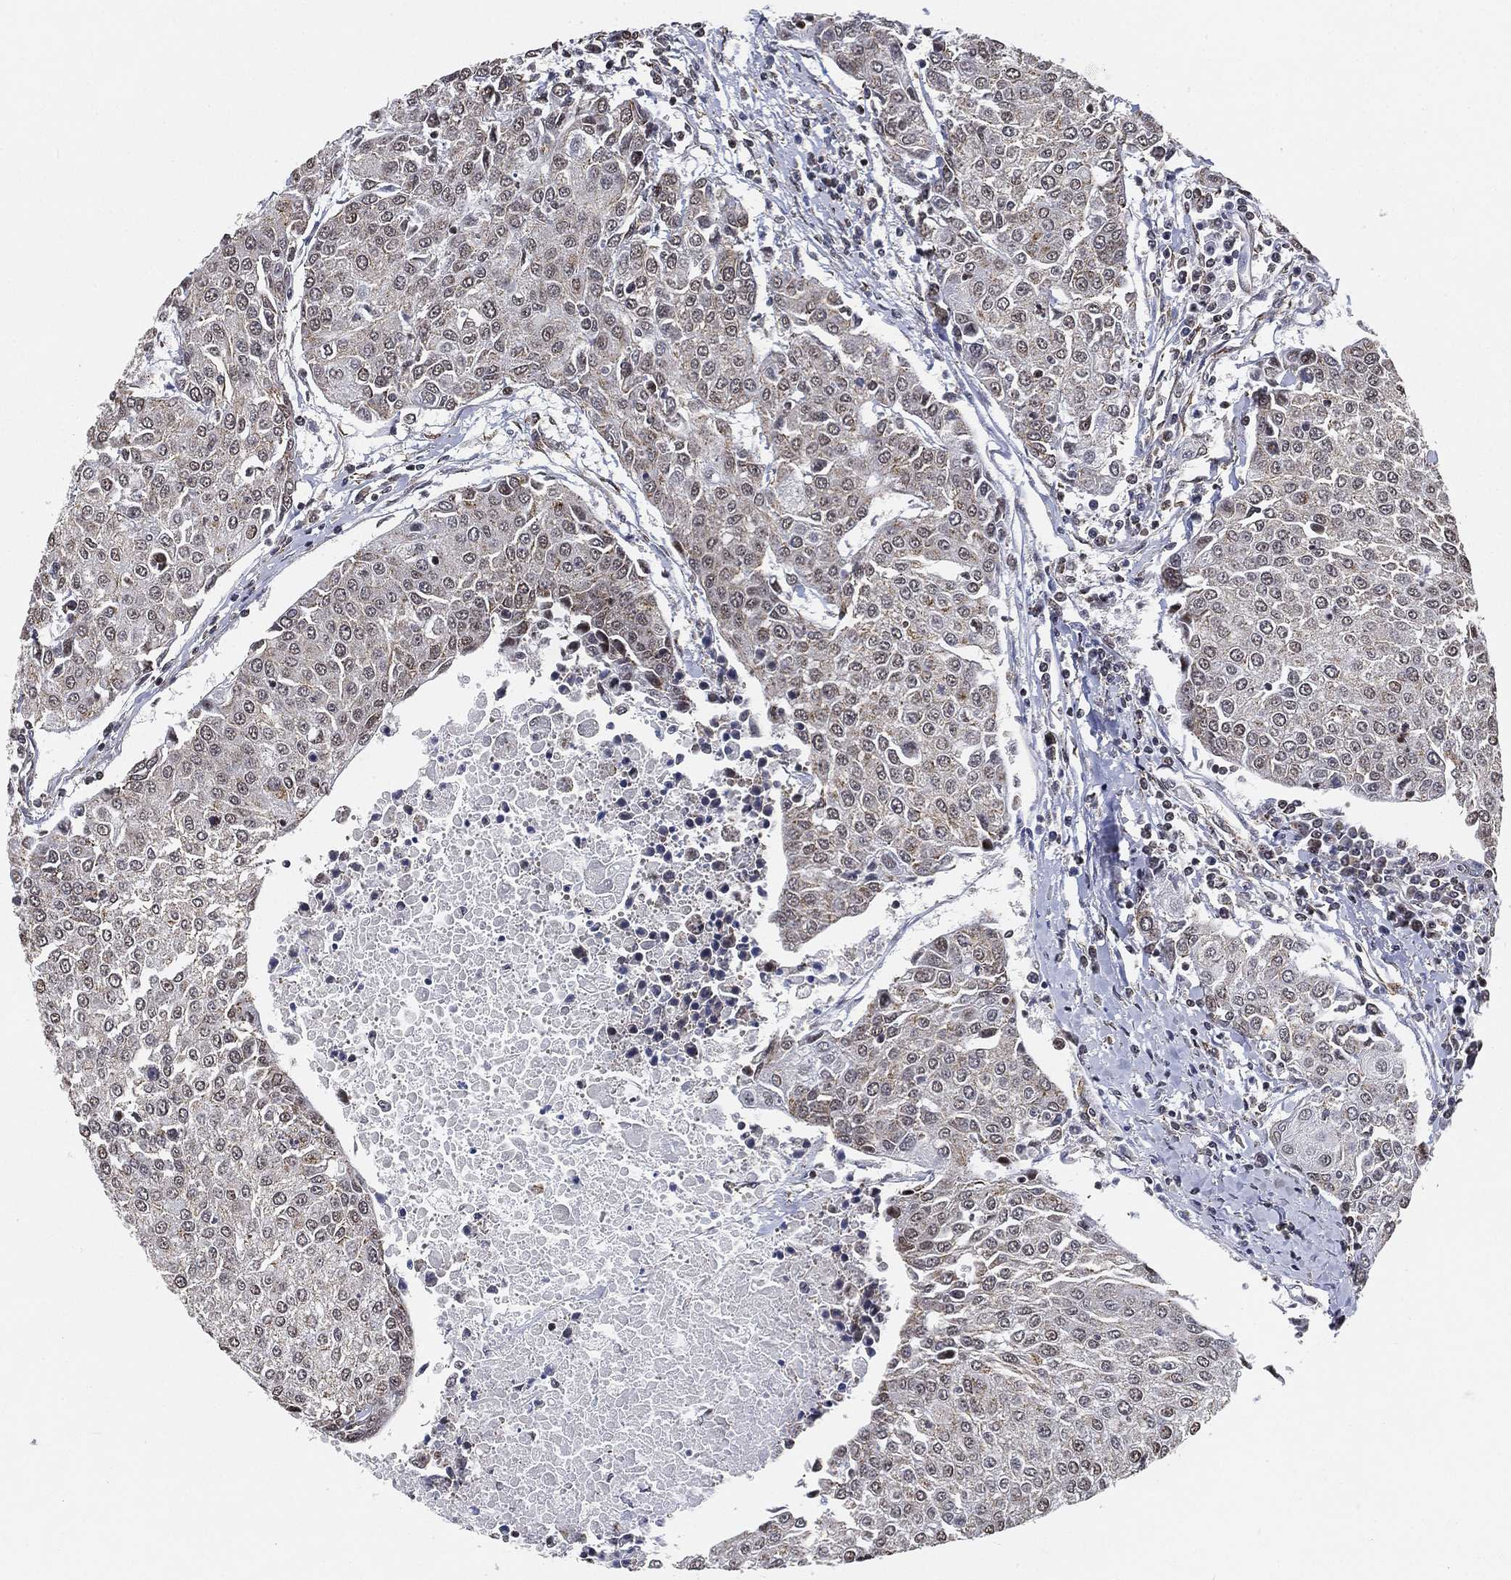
{"staining": {"intensity": "negative", "quantity": "none", "location": "none"}, "tissue": "urothelial cancer", "cell_type": "Tumor cells", "image_type": "cancer", "snomed": [{"axis": "morphology", "description": "Urothelial carcinoma, High grade"}, {"axis": "topography", "description": "Urinary bladder"}], "caption": "Immunohistochemistry of human urothelial cancer demonstrates no expression in tumor cells. (DAB (3,3'-diaminobenzidine) immunohistochemistry (IHC), high magnification).", "gene": "RSRC2", "patient": {"sex": "female", "age": 85}}